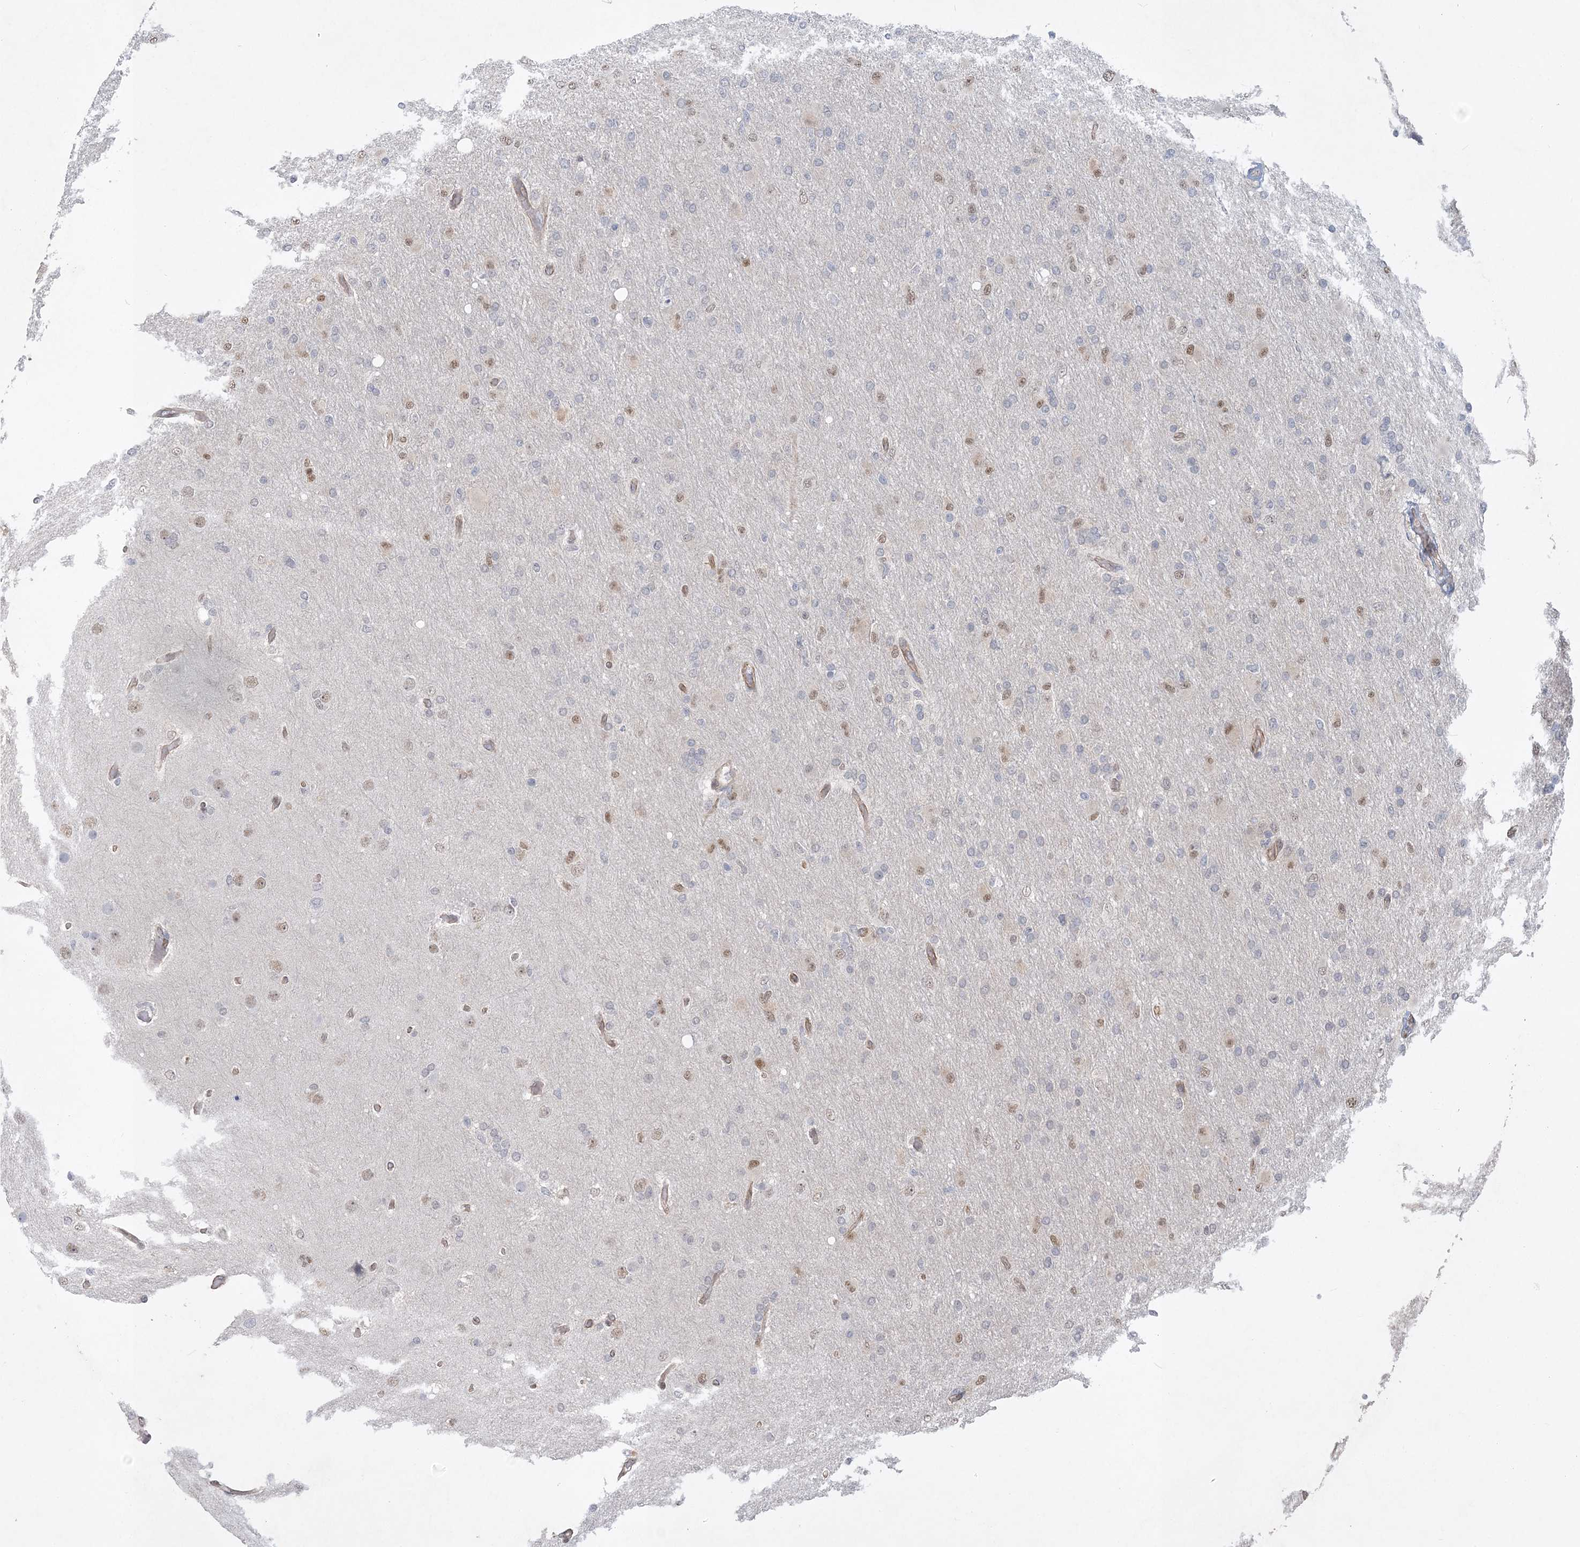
{"staining": {"intensity": "negative", "quantity": "none", "location": "none"}, "tissue": "glioma", "cell_type": "Tumor cells", "image_type": "cancer", "snomed": [{"axis": "morphology", "description": "Glioma, malignant, High grade"}, {"axis": "topography", "description": "Cerebral cortex"}], "caption": "Immunohistochemistry image of glioma stained for a protein (brown), which reveals no positivity in tumor cells.", "gene": "RAI14", "patient": {"sex": "female", "age": 36}}